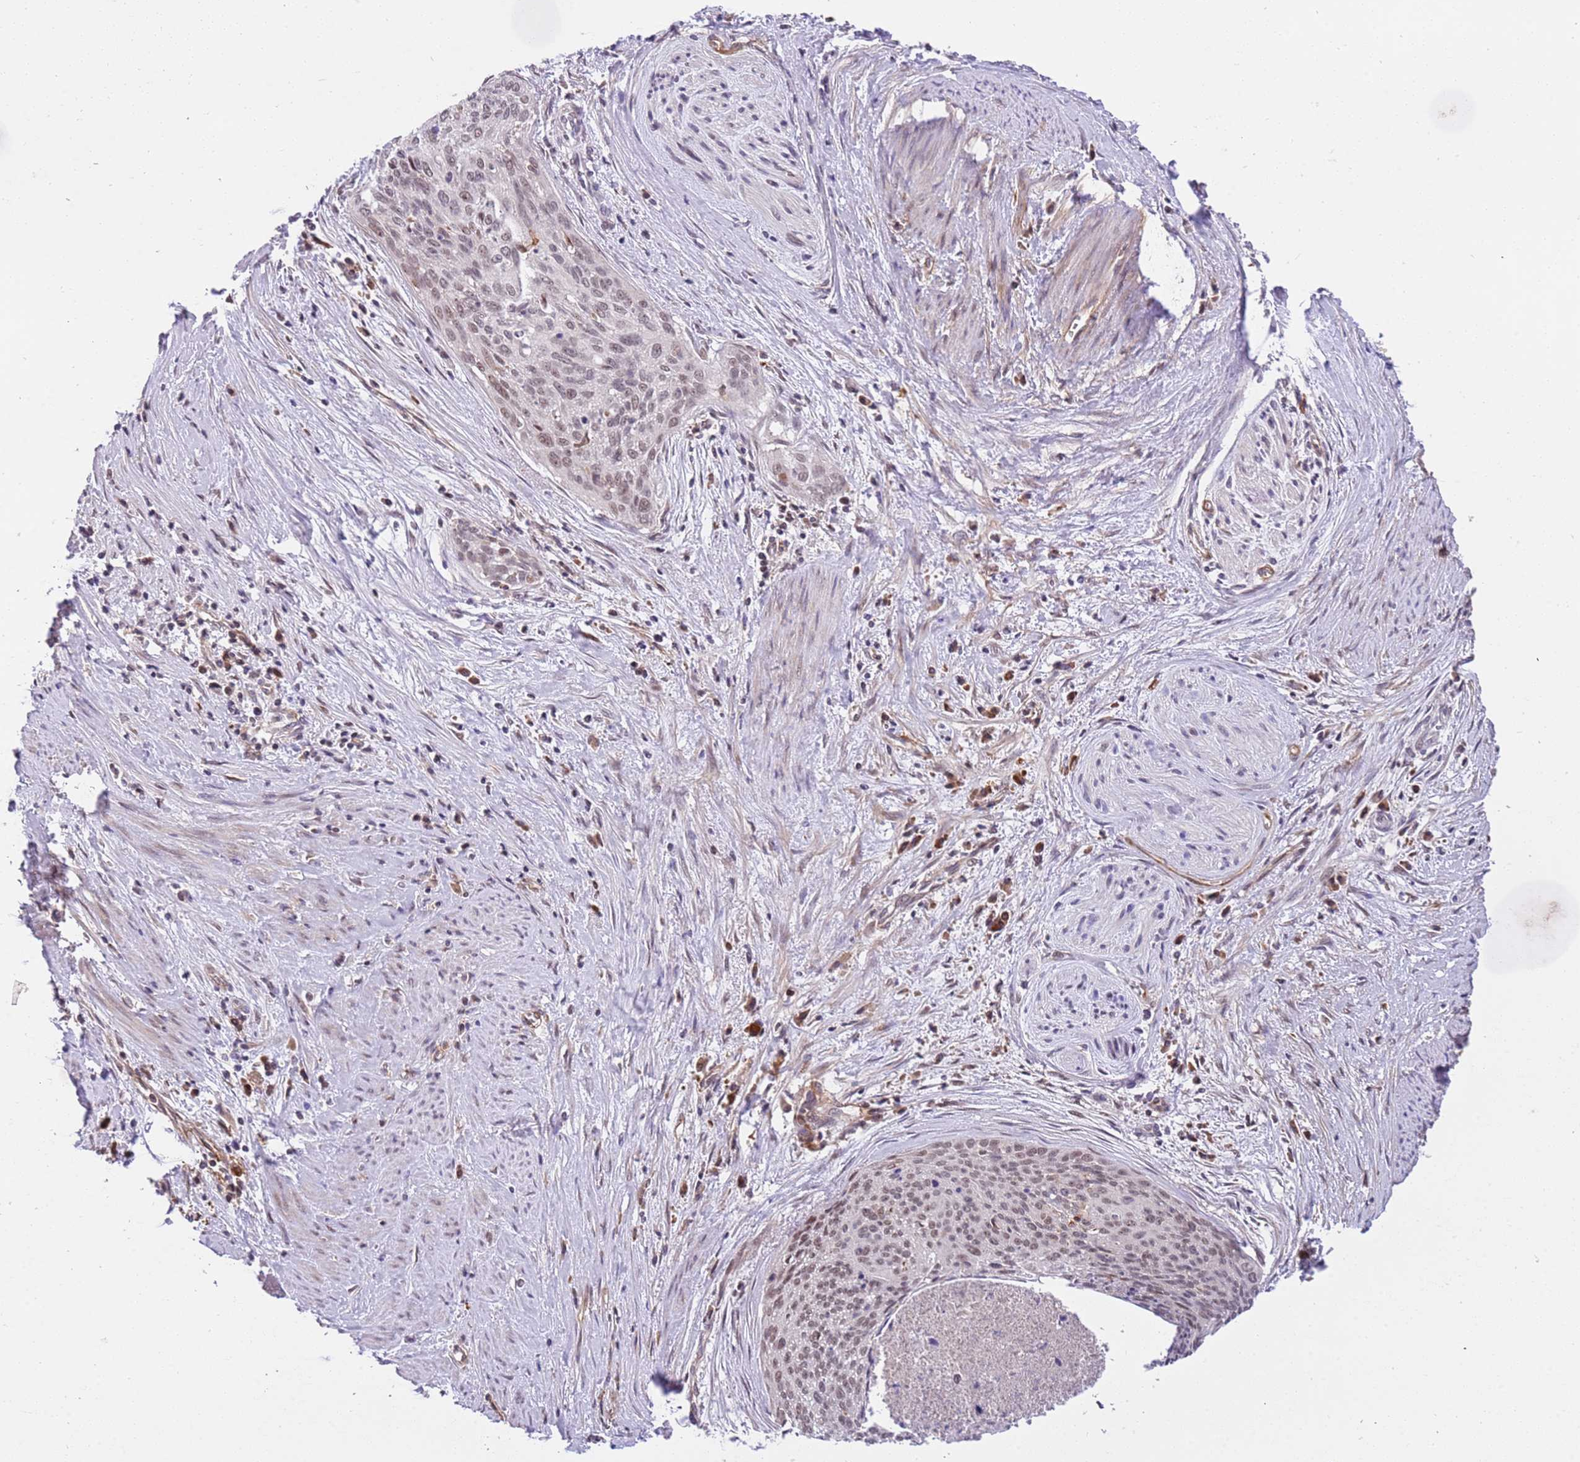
{"staining": {"intensity": "weak", "quantity": ">75%", "location": "nuclear"}, "tissue": "cervical cancer", "cell_type": "Tumor cells", "image_type": "cancer", "snomed": [{"axis": "morphology", "description": "Squamous cell carcinoma, NOS"}, {"axis": "topography", "description": "Cervix"}], "caption": "Weak nuclear positivity for a protein is seen in approximately >75% of tumor cells of cervical cancer (squamous cell carcinoma) using immunohistochemistry (IHC).", "gene": "MAGEF1", "patient": {"sex": "female", "age": 55}}